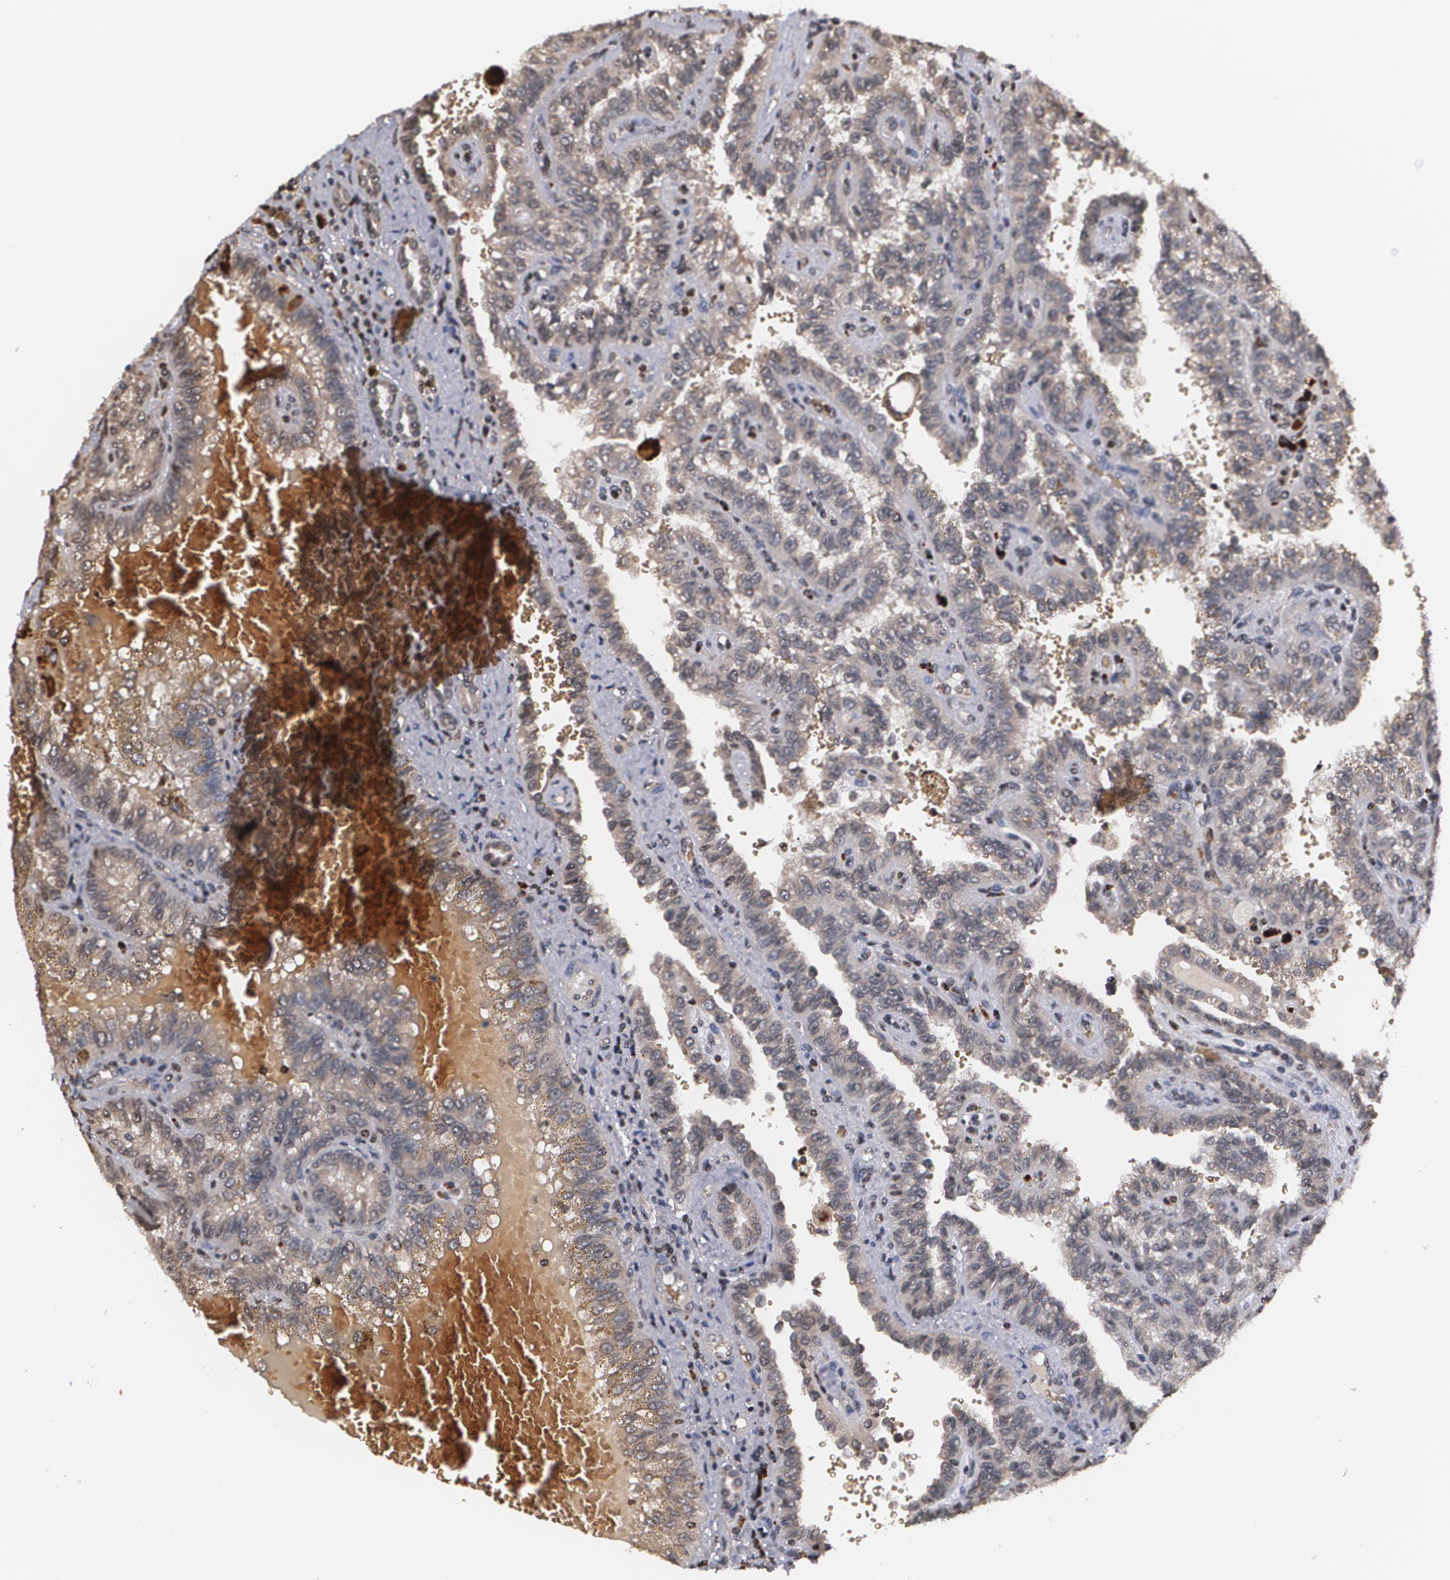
{"staining": {"intensity": "weak", "quantity": ">75%", "location": "cytoplasmic/membranous"}, "tissue": "renal cancer", "cell_type": "Tumor cells", "image_type": "cancer", "snomed": [{"axis": "morphology", "description": "Inflammation, NOS"}, {"axis": "morphology", "description": "Adenocarcinoma, NOS"}, {"axis": "topography", "description": "Kidney"}], "caption": "DAB immunohistochemical staining of adenocarcinoma (renal) displays weak cytoplasmic/membranous protein positivity in about >75% of tumor cells. Ihc stains the protein of interest in brown and the nuclei are stained blue.", "gene": "MVP", "patient": {"sex": "male", "age": 68}}